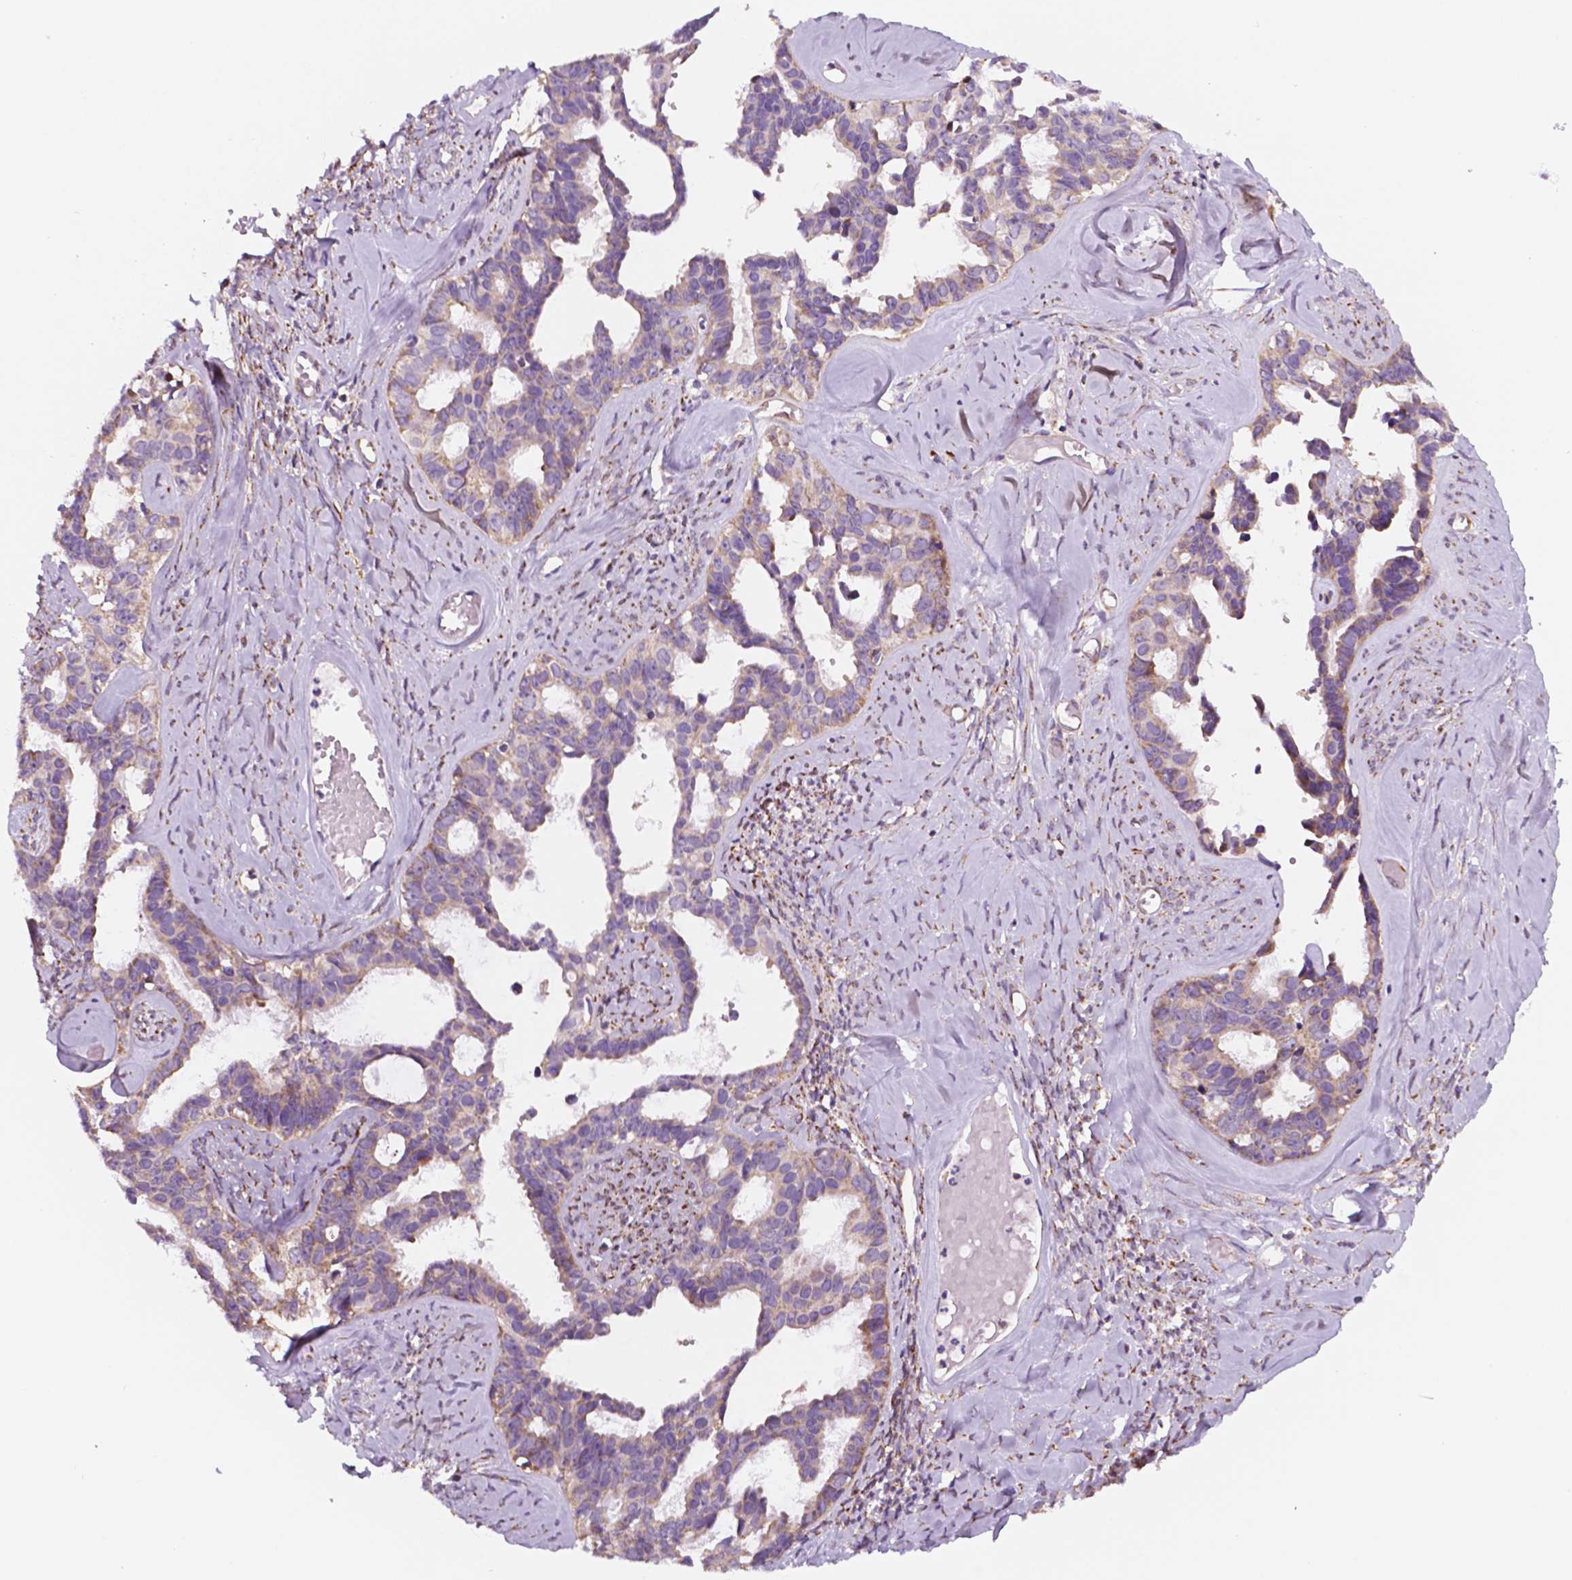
{"staining": {"intensity": "weak", "quantity": ">75%", "location": "cytoplasmic/membranous"}, "tissue": "ovarian cancer", "cell_type": "Tumor cells", "image_type": "cancer", "snomed": [{"axis": "morphology", "description": "Cystadenocarcinoma, serous, NOS"}, {"axis": "topography", "description": "Ovary"}], "caption": "A brown stain labels weak cytoplasmic/membranous positivity of a protein in human serous cystadenocarcinoma (ovarian) tumor cells.", "gene": "GEMIN4", "patient": {"sex": "female", "age": 69}}